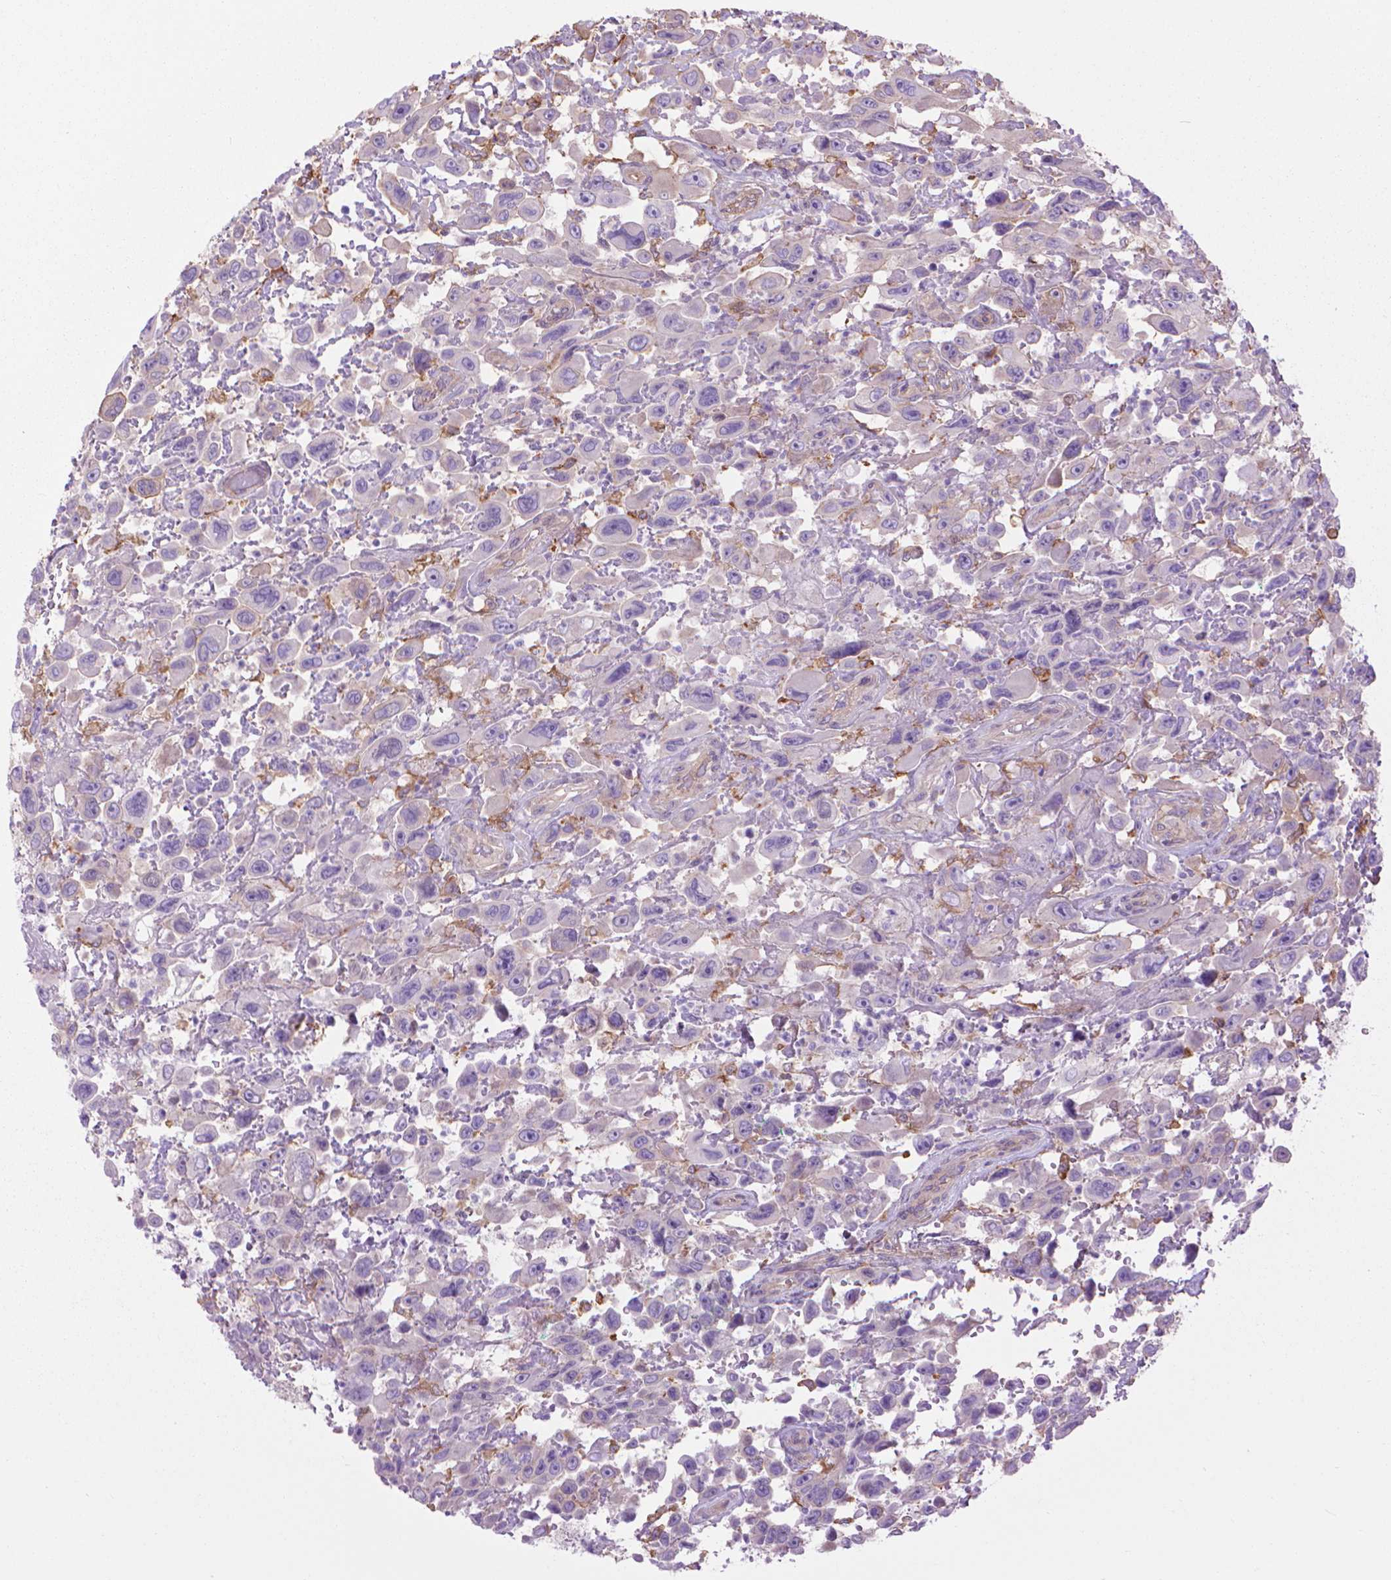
{"staining": {"intensity": "negative", "quantity": "none", "location": "none"}, "tissue": "urothelial cancer", "cell_type": "Tumor cells", "image_type": "cancer", "snomed": [{"axis": "morphology", "description": "Urothelial carcinoma, High grade"}, {"axis": "topography", "description": "Urinary bladder"}], "caption": "An immunohistochemistry image of urothelial cancer is shown. There is no staining in tumor cells of urothelial cancer. (DAB immunohistochemistry (IHC), high magnification).", "gene": "CORO1B", "patient": {"sex": "male", "age": 53}}